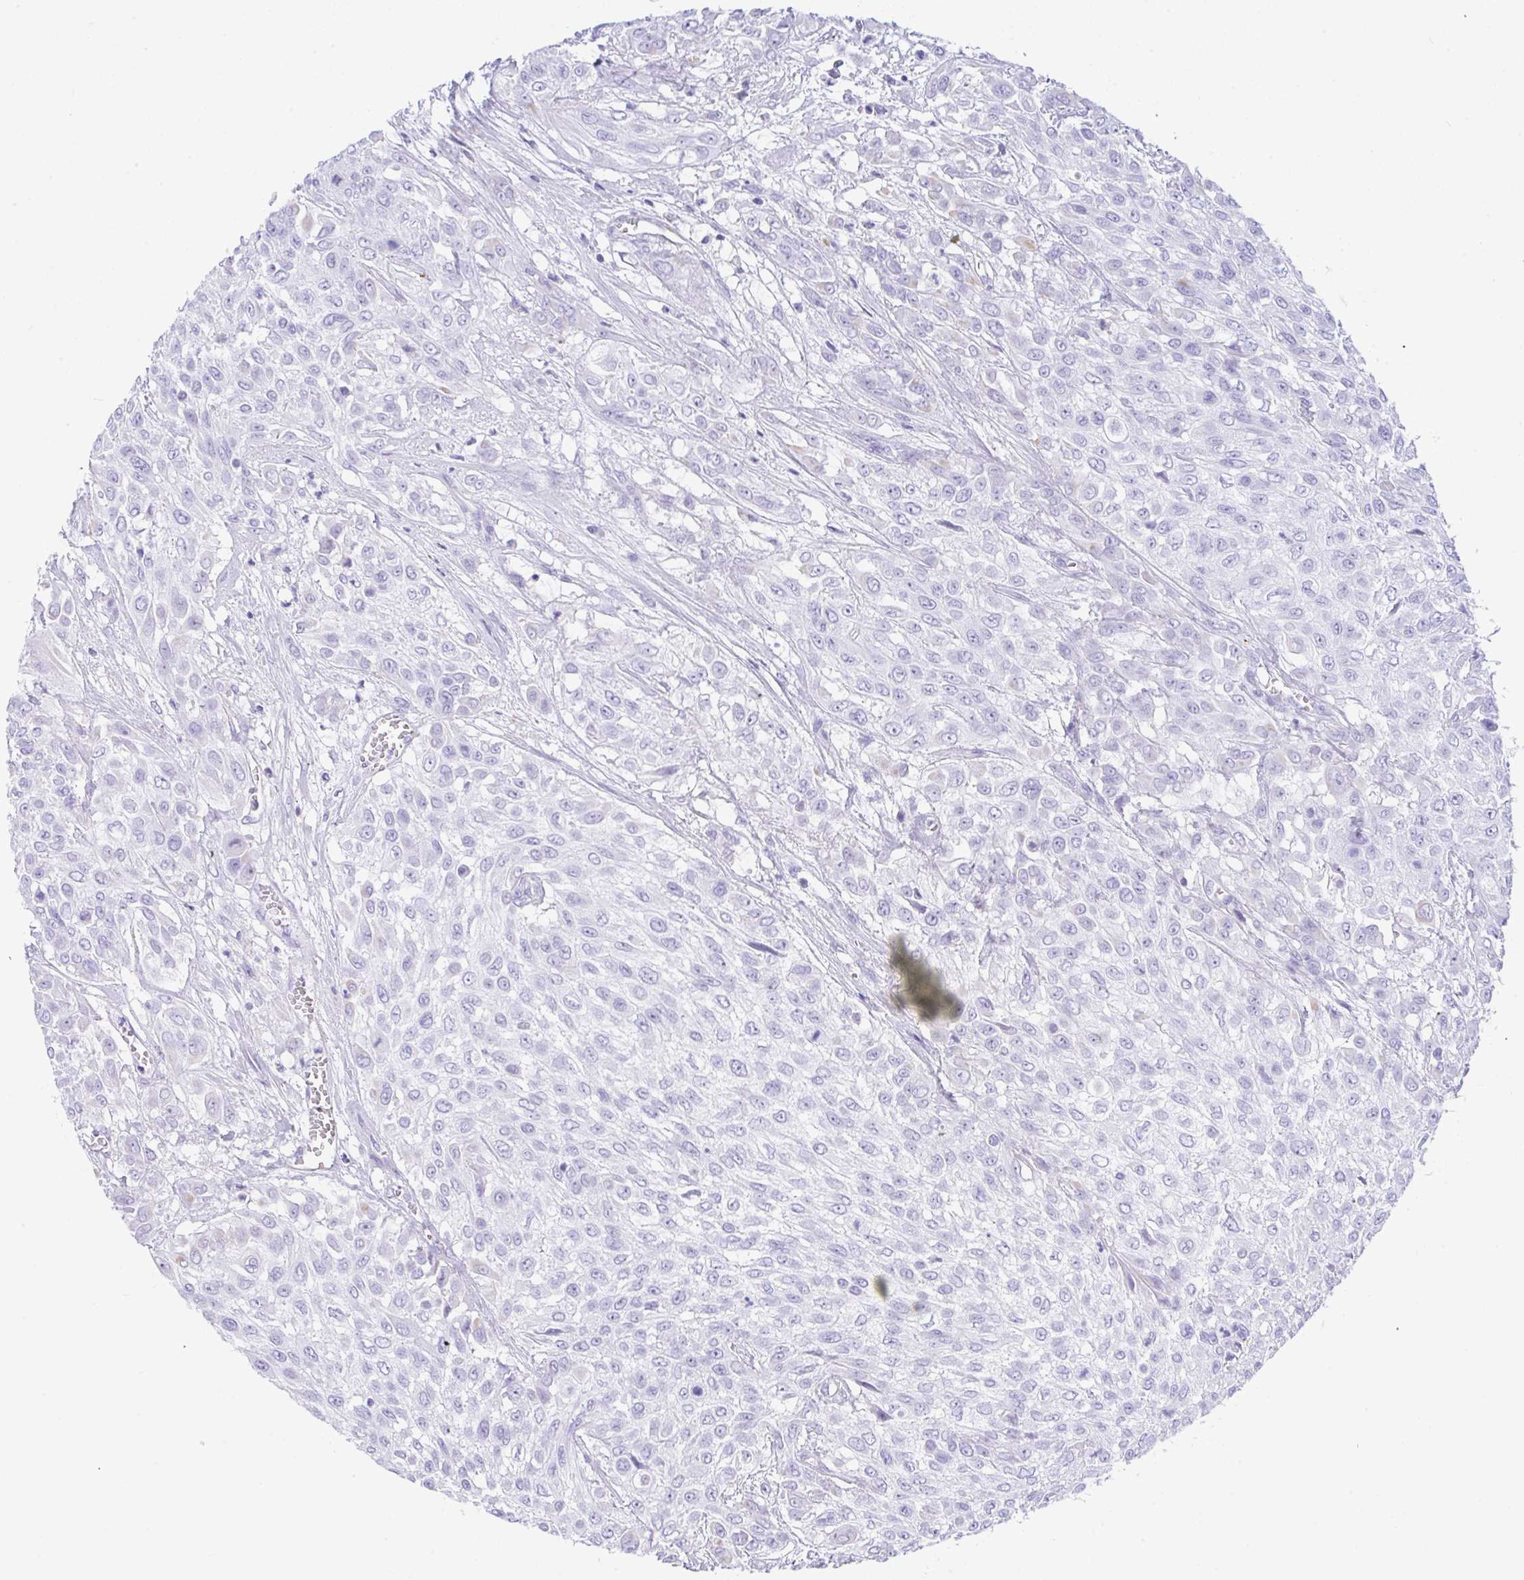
{"staining": {"intensity": "negative", "quantity": "none", "location": "none"}, "tissue": "urothelial cancer", "cell_type": "Tumor cells", "image_type": "cancer", "snomed": [{"axis": "morphology", "description": "Urothelial carcinoma, High grade"}, {"axis": "topography", "description": "Urinary bladder"}], "caption": "The immunohistochemistry image has no significant positivity in tumor cells of urothelial cancer tissue. (DAB (3,3'-diaminobenzidine) immunohistochemistry (IHC) visualized using brightfield microscopy, high magnification).", "gene": "NDUFAF8", "patient": {"sex": "male", "age": 57}}